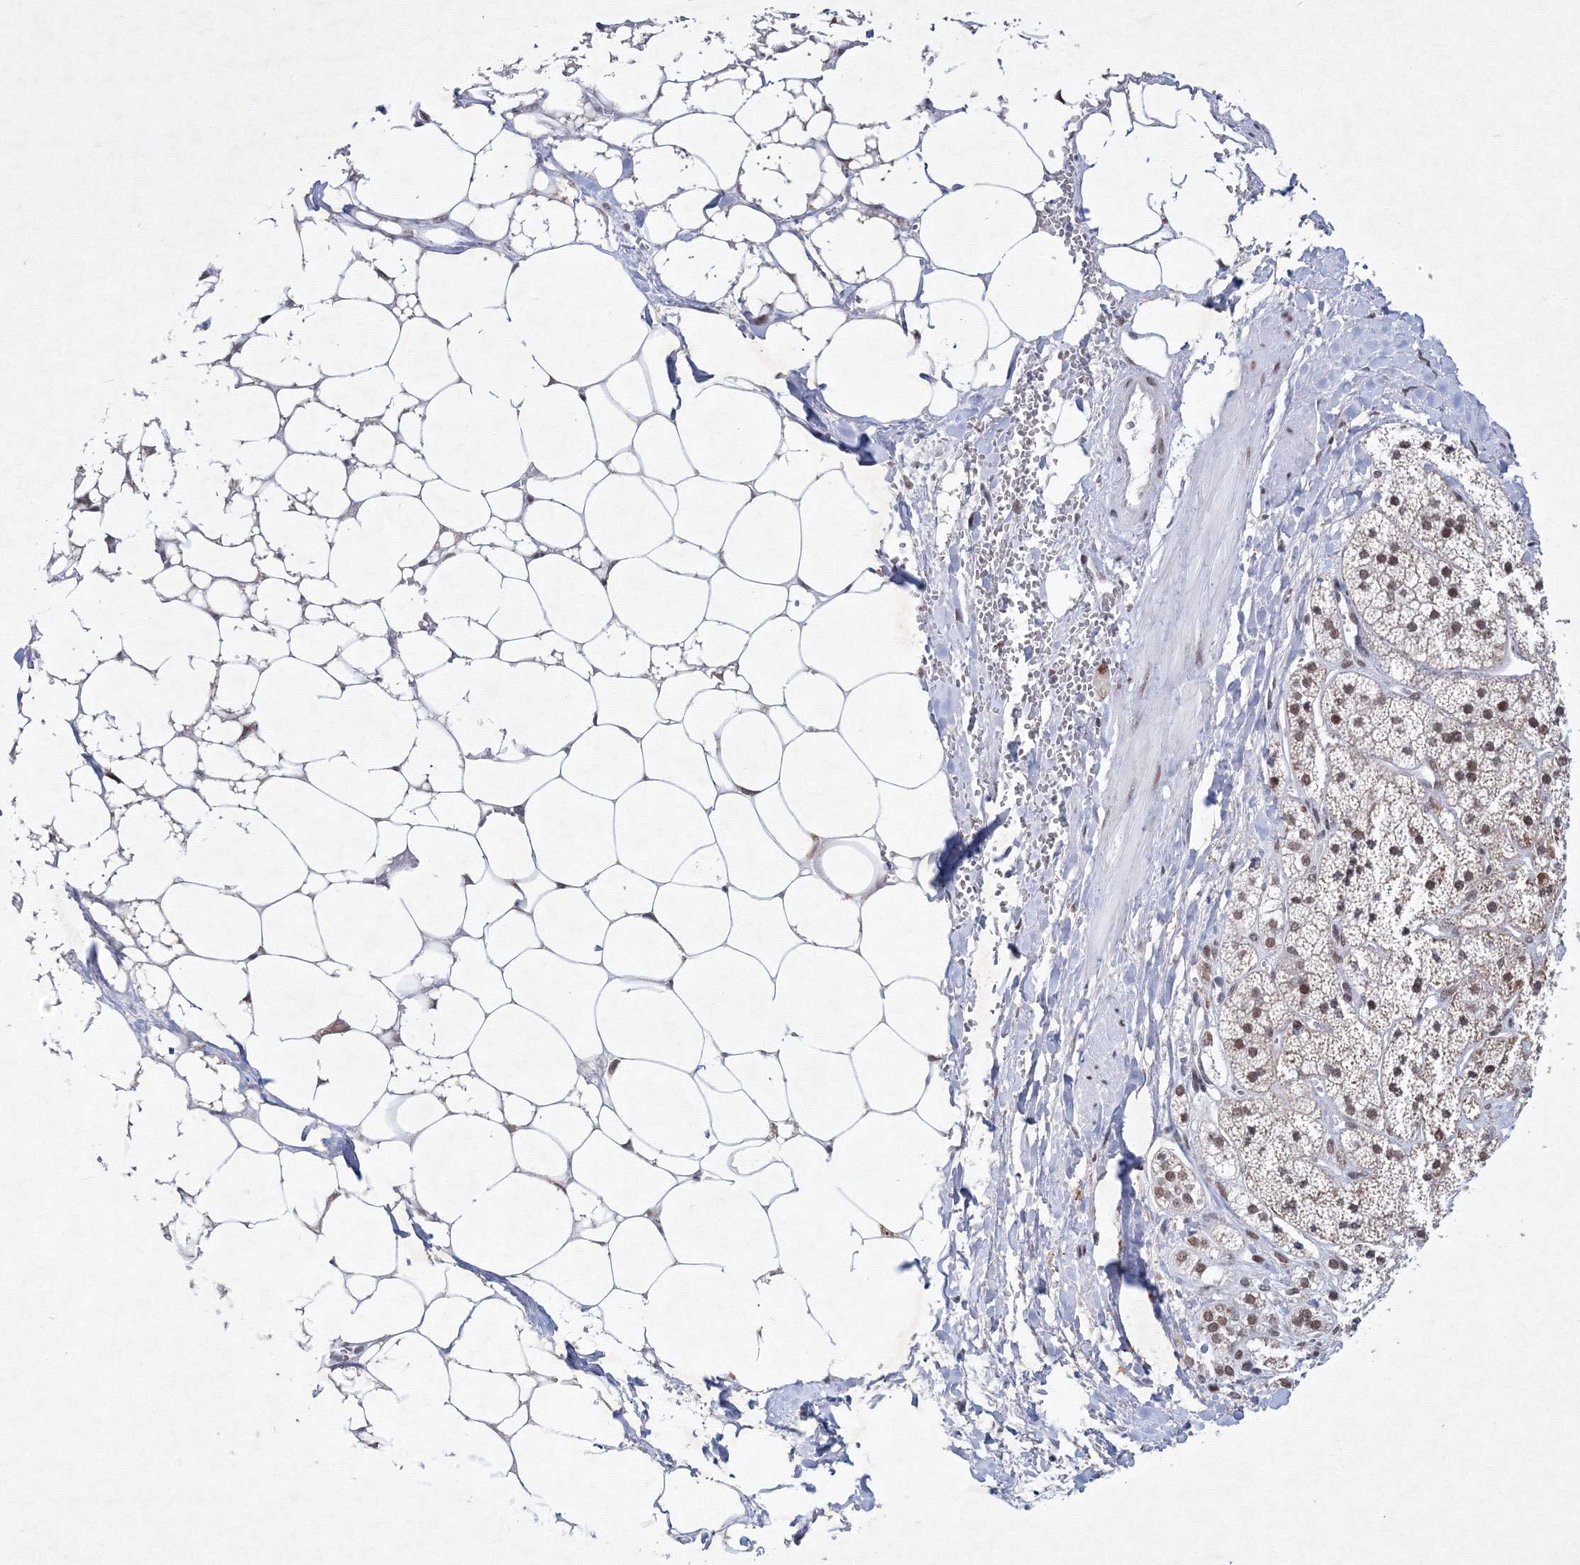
{"staining": {"intensity": "moderate", "quantity": "25%-75%", "location": "cytoplasmic/membranous,nuclear"}, "tissue": "adrenal gland", "cell_type": "Glandular cells", "image_type": "normal", "snomed": [{"axis": "morphology", "description": "Normal tissue, NOS"}, {"axis": "topography", "description": "Adrenal gland"}], "caption": "Immunohistochemistry photomicrograph of benign adrenal gland stained for a protein (brown), which demonstrates medium levels of moderate cytoplasmic/membranous,nuclear expression in about 25%-75% of glandular cells.", "gene": "SF3B6", "patient": {"sex": "male", "age": 56}}